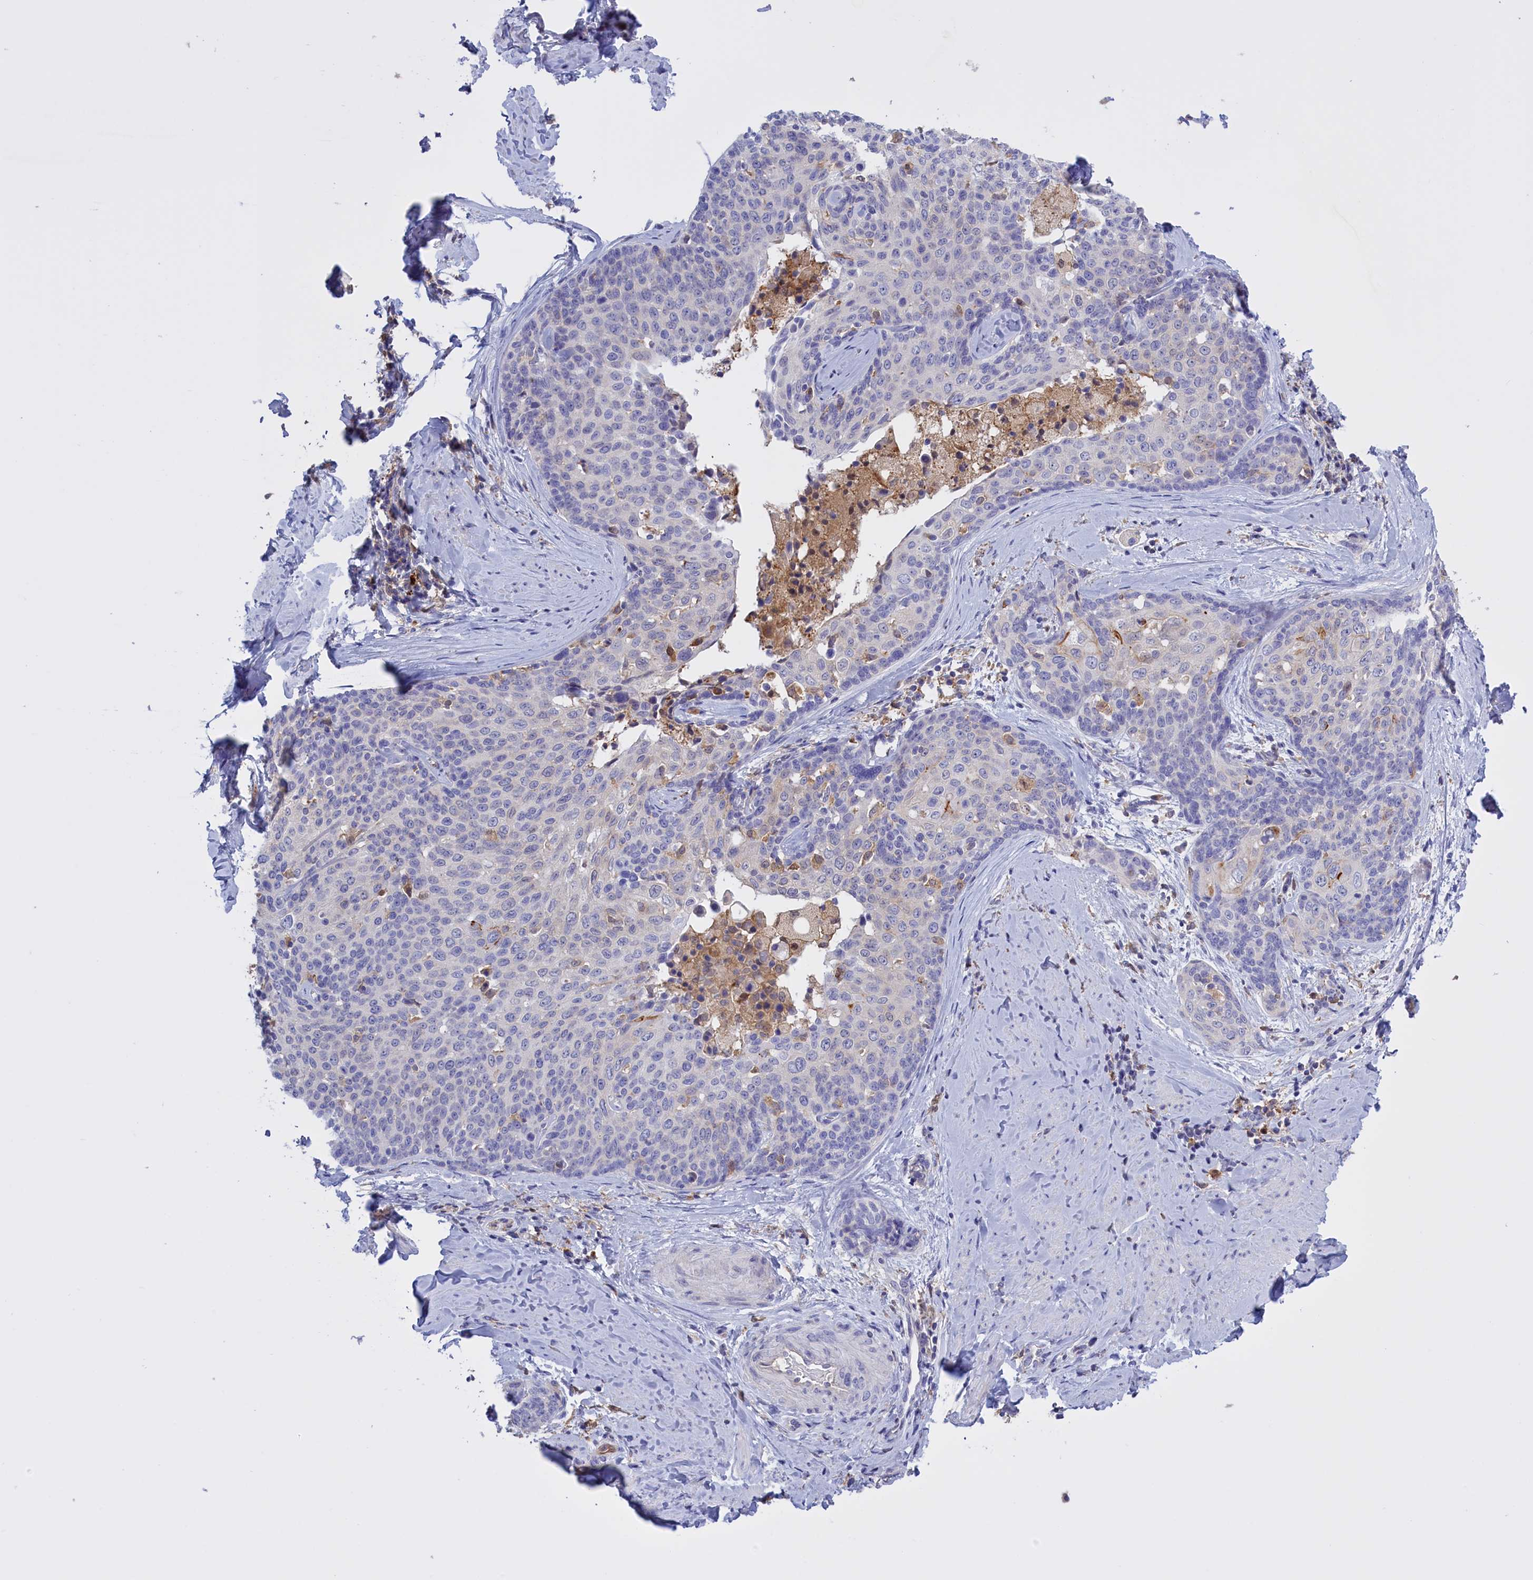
{"staining": {"intensity": "negative", "quantity": "none", "location": "none"}, "tissue": "cervical cancer", "cell_type": "Tumor cells", "image_type": "cancer", "snomed": [{"axis": "morphology", "description": "Squamous cell carcinoma, NOS"}, {"axis": "topography", "description": "Cervix"}], "caption": "High magnification brightfield microscopy of cervical squamous cell carcinoma stained with DAB (3,3'-diaminobenzidine) (brown) and counterstained with hematoxylin (blue): tumor cells show no significant expression. The staining was performed using DAB to visualize the protein expression in brown, while the nuclei were stained in blue with hematoxylin (Magnification: 20x).", "gene": "FAM149B1", "patient": {"sex": "female", "age": 50}}